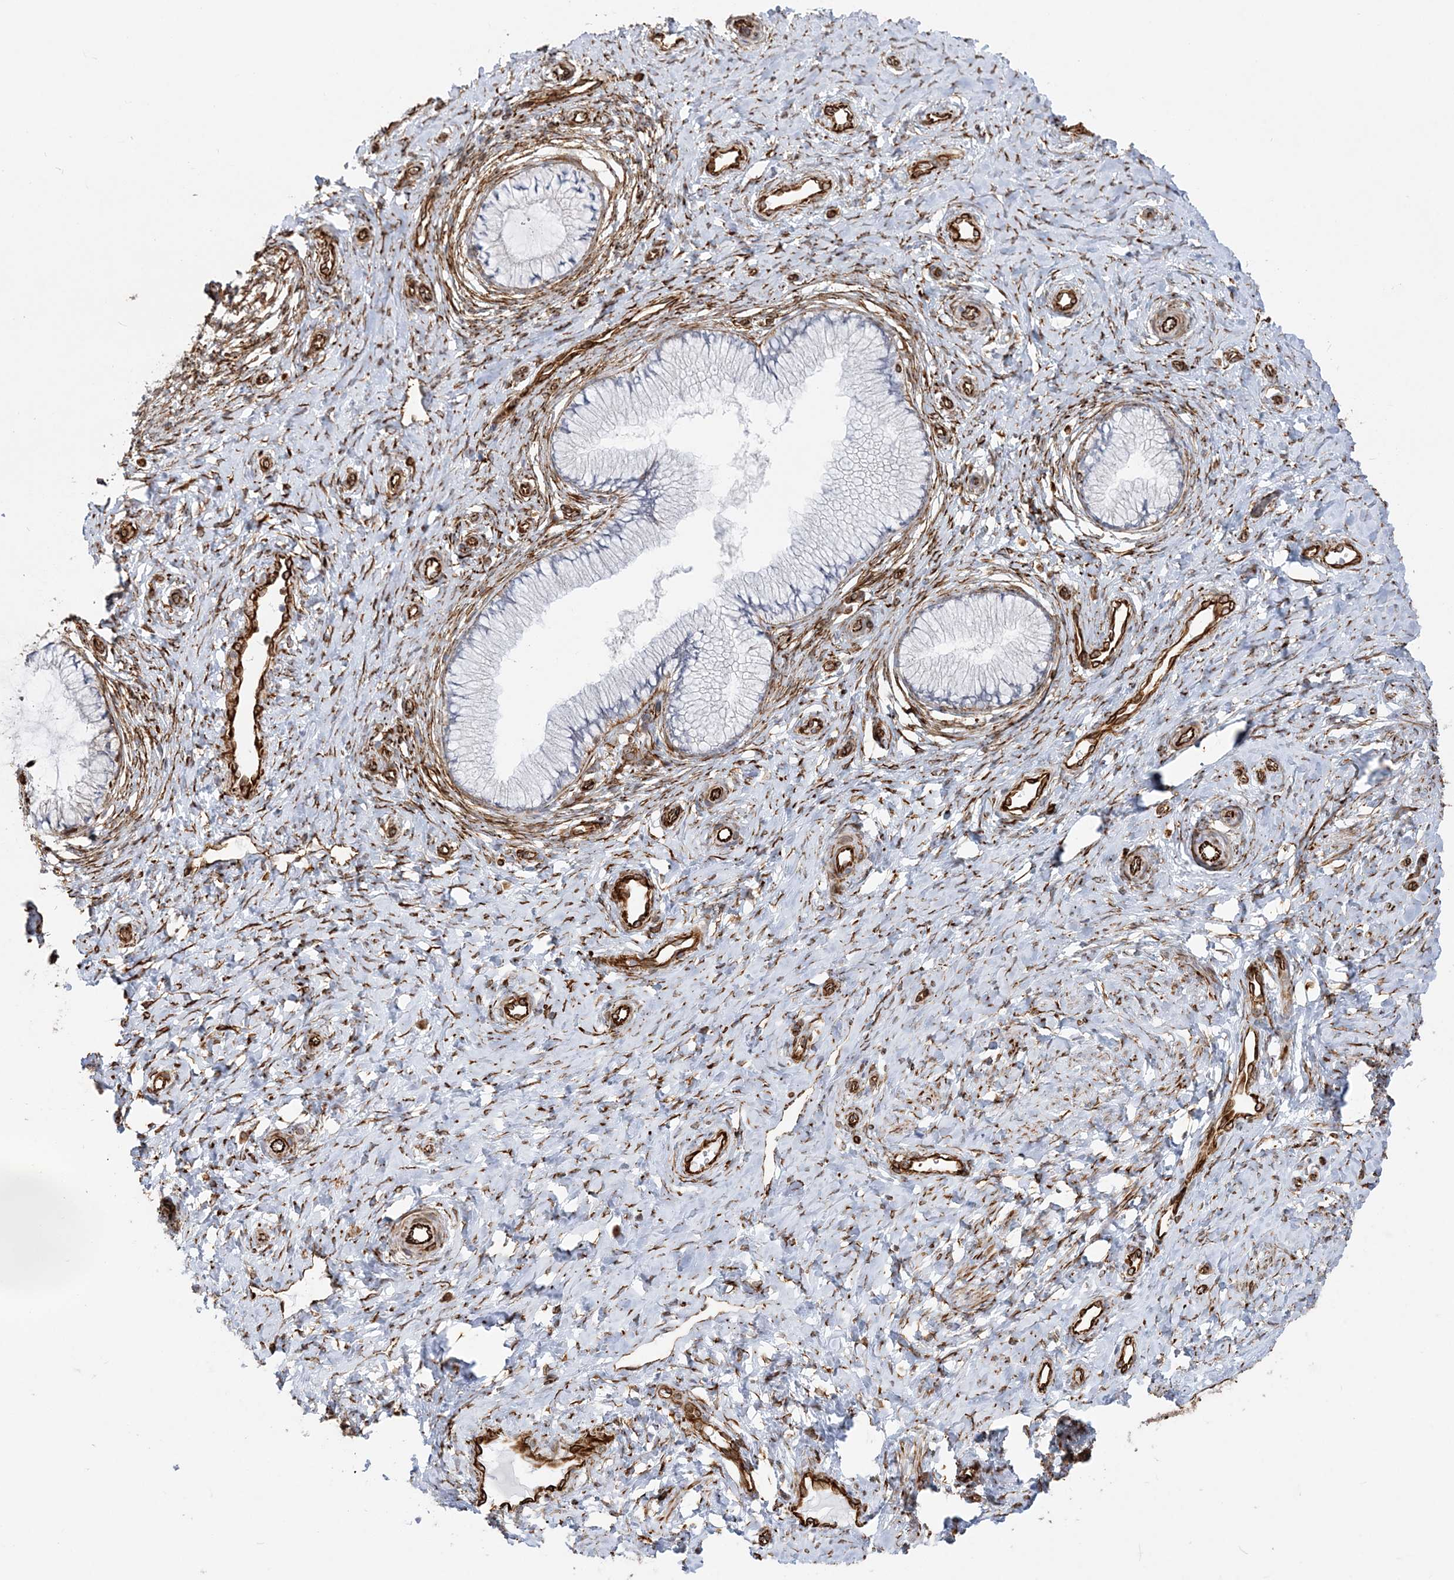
{"staining": {"intensity": "negative", "quantity": "none", "location": "none"}, "tissue": "cervix", "cell_type": "Glandular cells", "image_type": "normal", "snomed": [{"axis": "morphology", "description": "Normal tissue, NOS"}, {"axis": "topography", "description": "Cervix"}], "caption": "High magnification brightfield microscopy of normal cervix stained with DAB (3,3'-diaminobenzidine) (brown) and counterstained with hematoxylin (blue): glandular cells show no significant staining. (Brightfield microscopy of DAB immunohistochemistry at high magnification).", "gene": "SCLT1", "patient": {"sex": "female", "age": 36}}